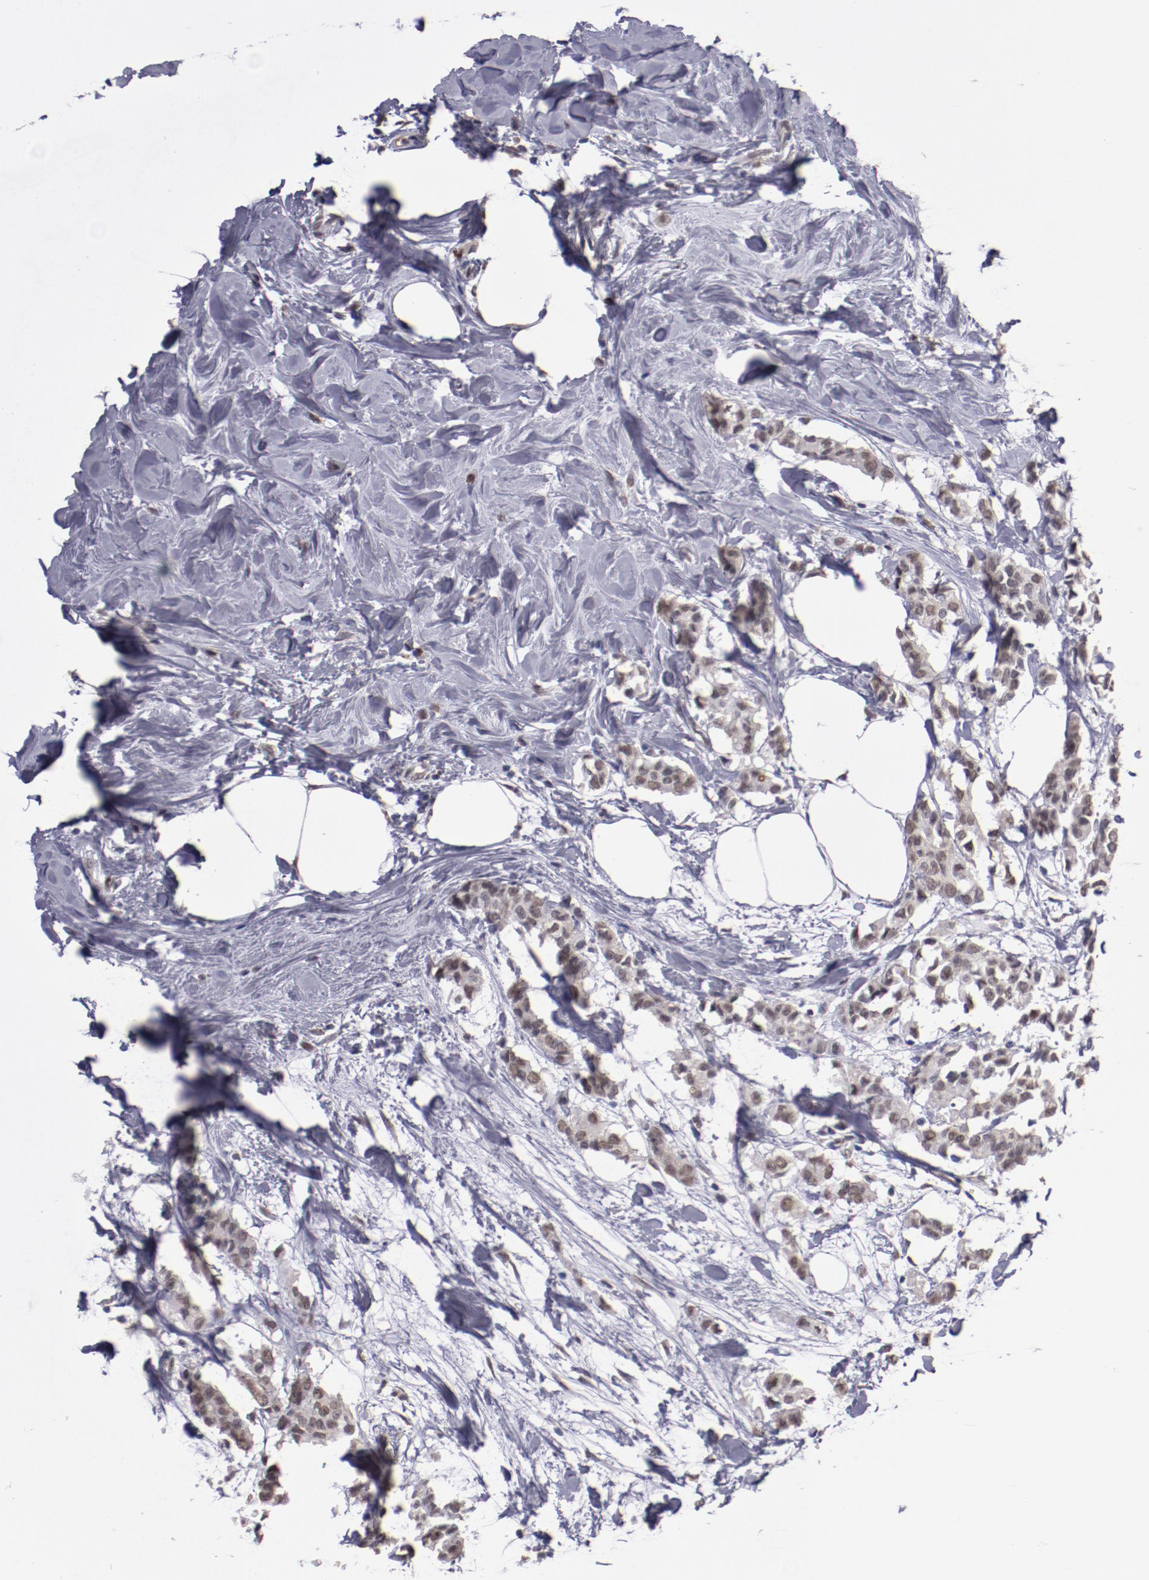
{"staining": {"intensity": "weak", "quantity": ">75%", "location": "nuclear"}, "tissue": "breast cancer", "cell_type": "Tumor cells", "image_type": "cancer", "snomed": [{"axis": "morphology", "description": "Duct carcinoma"}, {"axis": "topography", "description": "Breast"}], "caption": "This micrograph displays breast cancer (invasive ductal carcinoma) stained with immunohistochemistry to label a protein in brown. The nuclear of tumor cells show weak positivity for the protein. Nuclei are counter-stained blue.", "gene": "IRF4", "patient": {"sex": "female", "age": 84}}